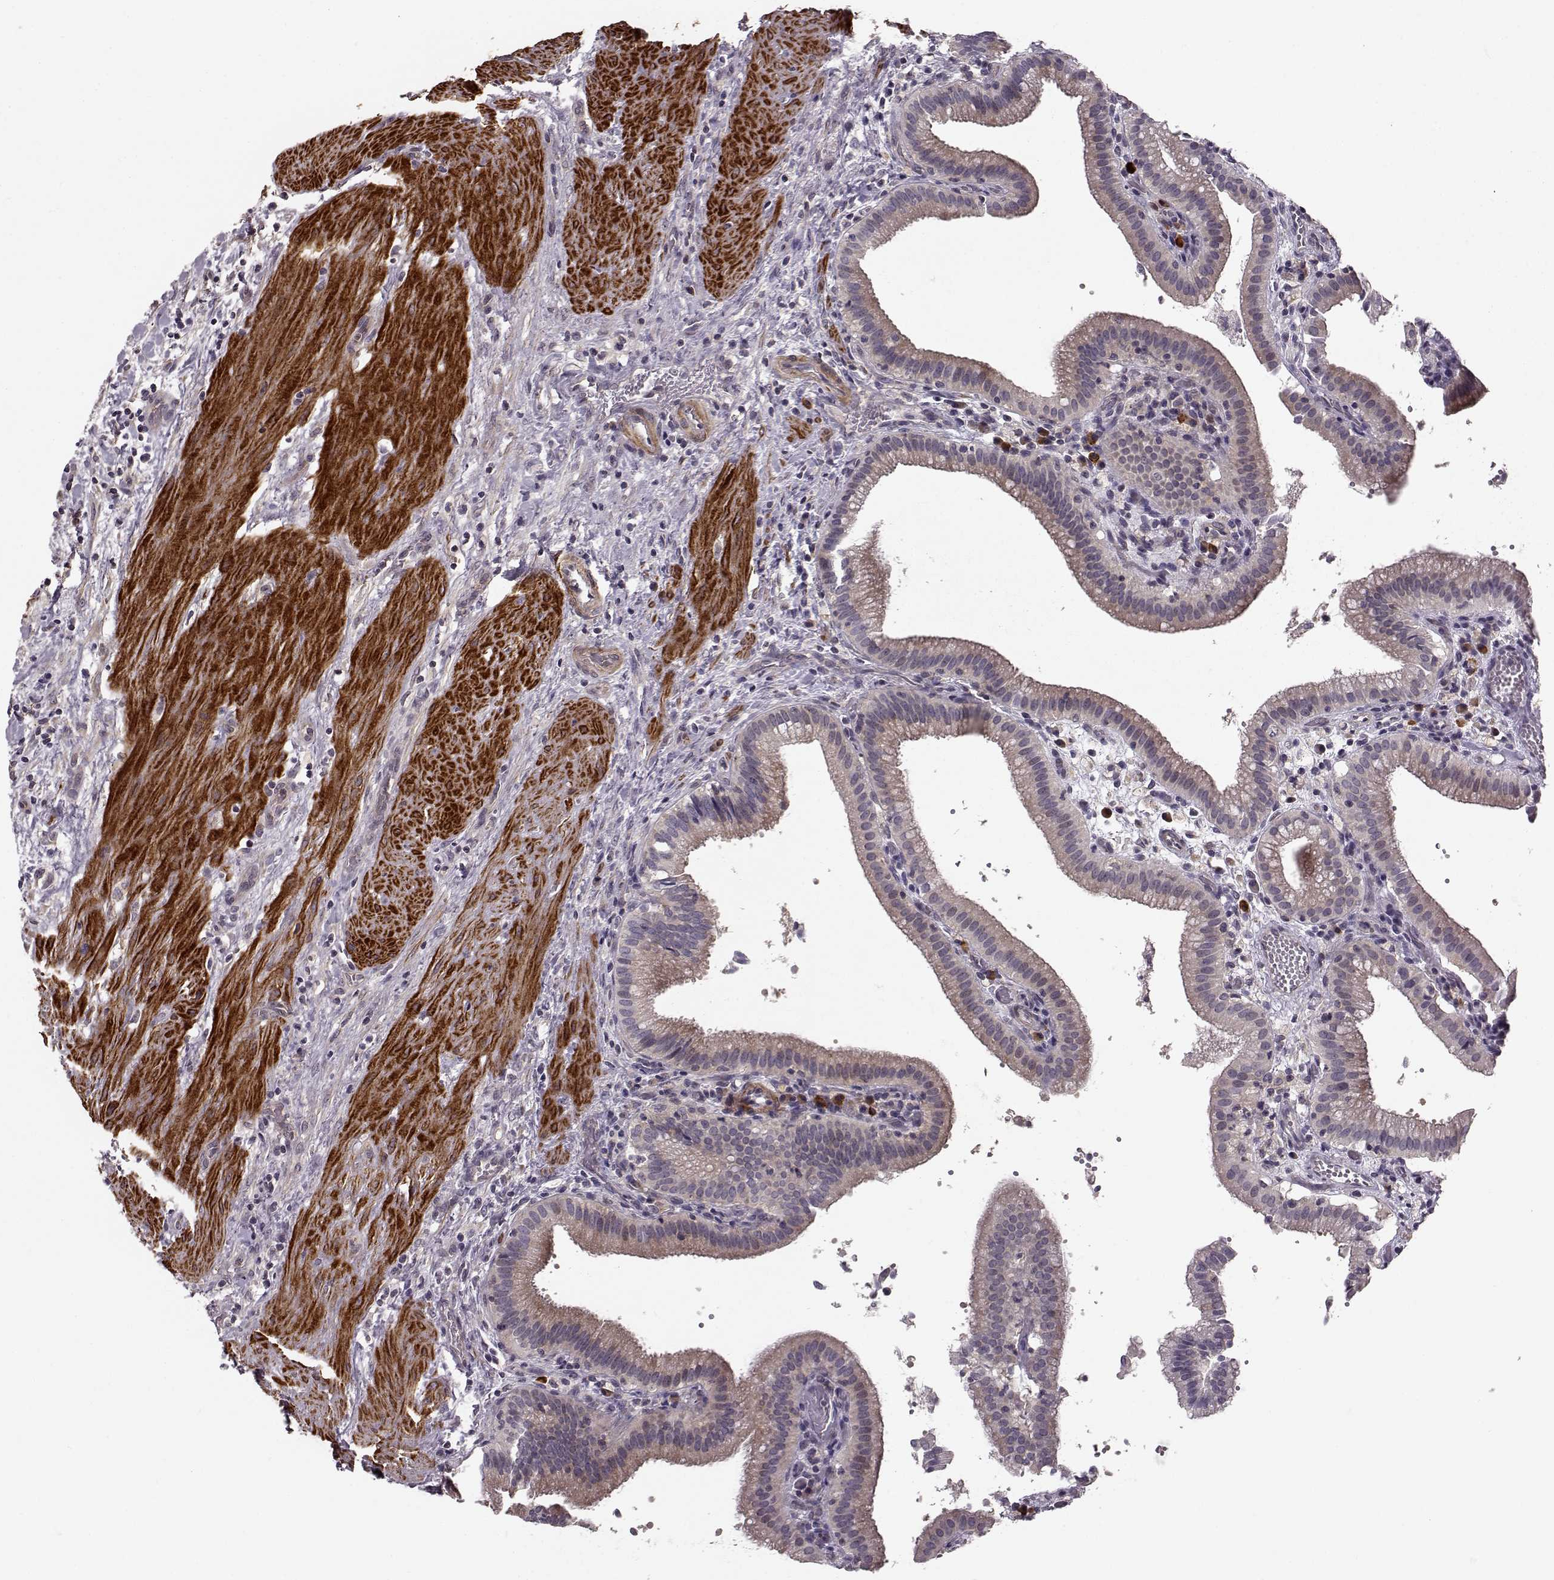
{"staining": {"intensity": "weak", "quantity": "<25%", "location": "cytoplasmic/membranous"}, "tissue": "gallbladder", "cell_type": "Glandular cells", "image_type": "normal", "snomed": [{"axis": "morphology", "description": "Normal tissue, NOS"}, {"axis": "topography", "description": "Gallbladder"}], "caption": "High power microscopy image of an IHC histopathology image of normal gallbladder, revealing no significant staining in glandular cells. The staining is performed using DAB brown chromogen with nuclei counter-stained in using hematoxylin.", "gene": "SLAIN2", "patient": {"sex": "male", "age": 42}}